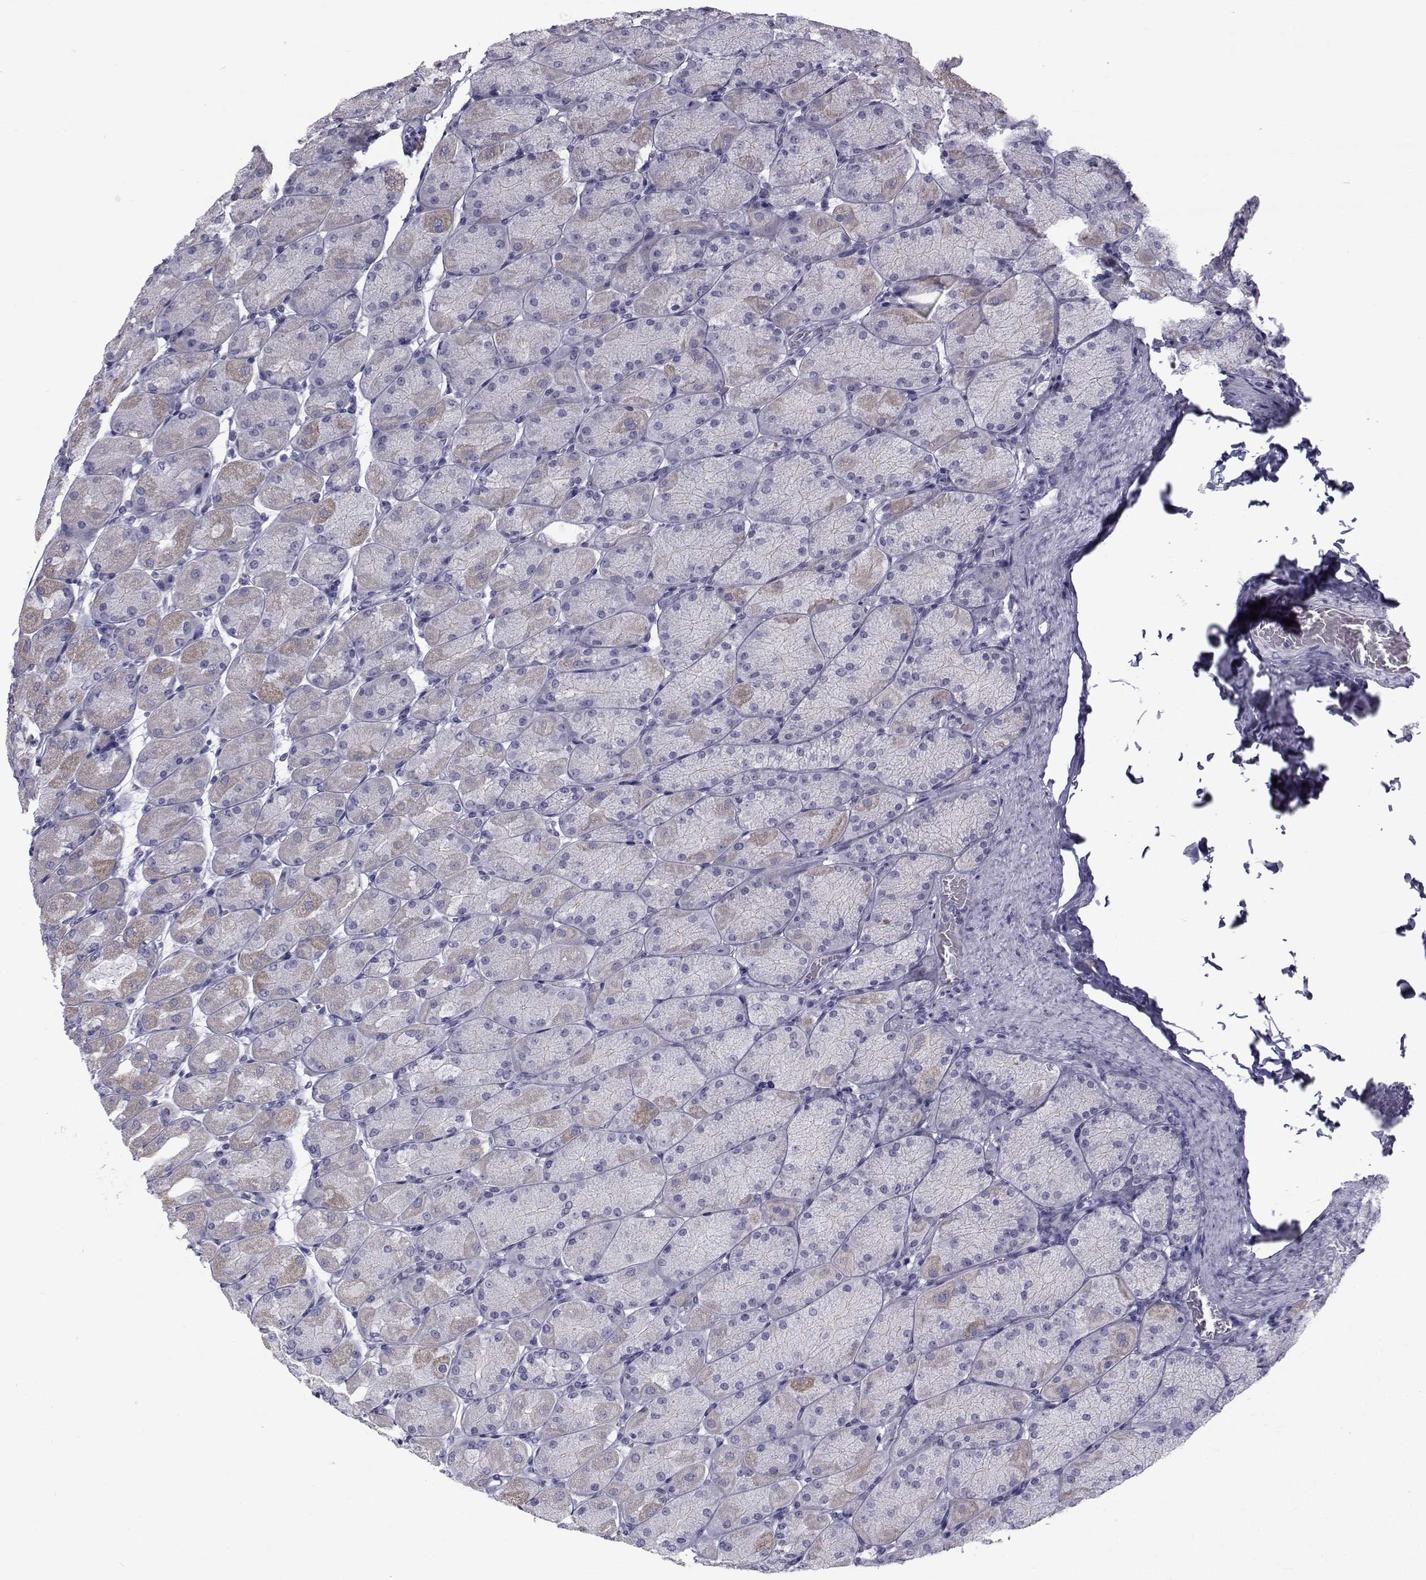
{"staining": {"intensity": "moderate", "quantity": "<25%", "location": "cytoplasmic/membranous"}, "tissue": "stomach", "cell_type": "Glandular cells", "image_type": "normal", "snomed": [{"axis": "morphology", "description": "Normal tissue, NOS"}, {"axis": "topography", "description": "Stomach, upper"}], "caption": "Immunohistochemical staining of unremarkable stomach shows moderate cytoplasmic/membranous protein staining in about <25% of glandular cells. The protein is shown in brown color, while the nuclei are stained blue.", "gene": "FDXR", "patient": {"sex": "female", "age": 56}}